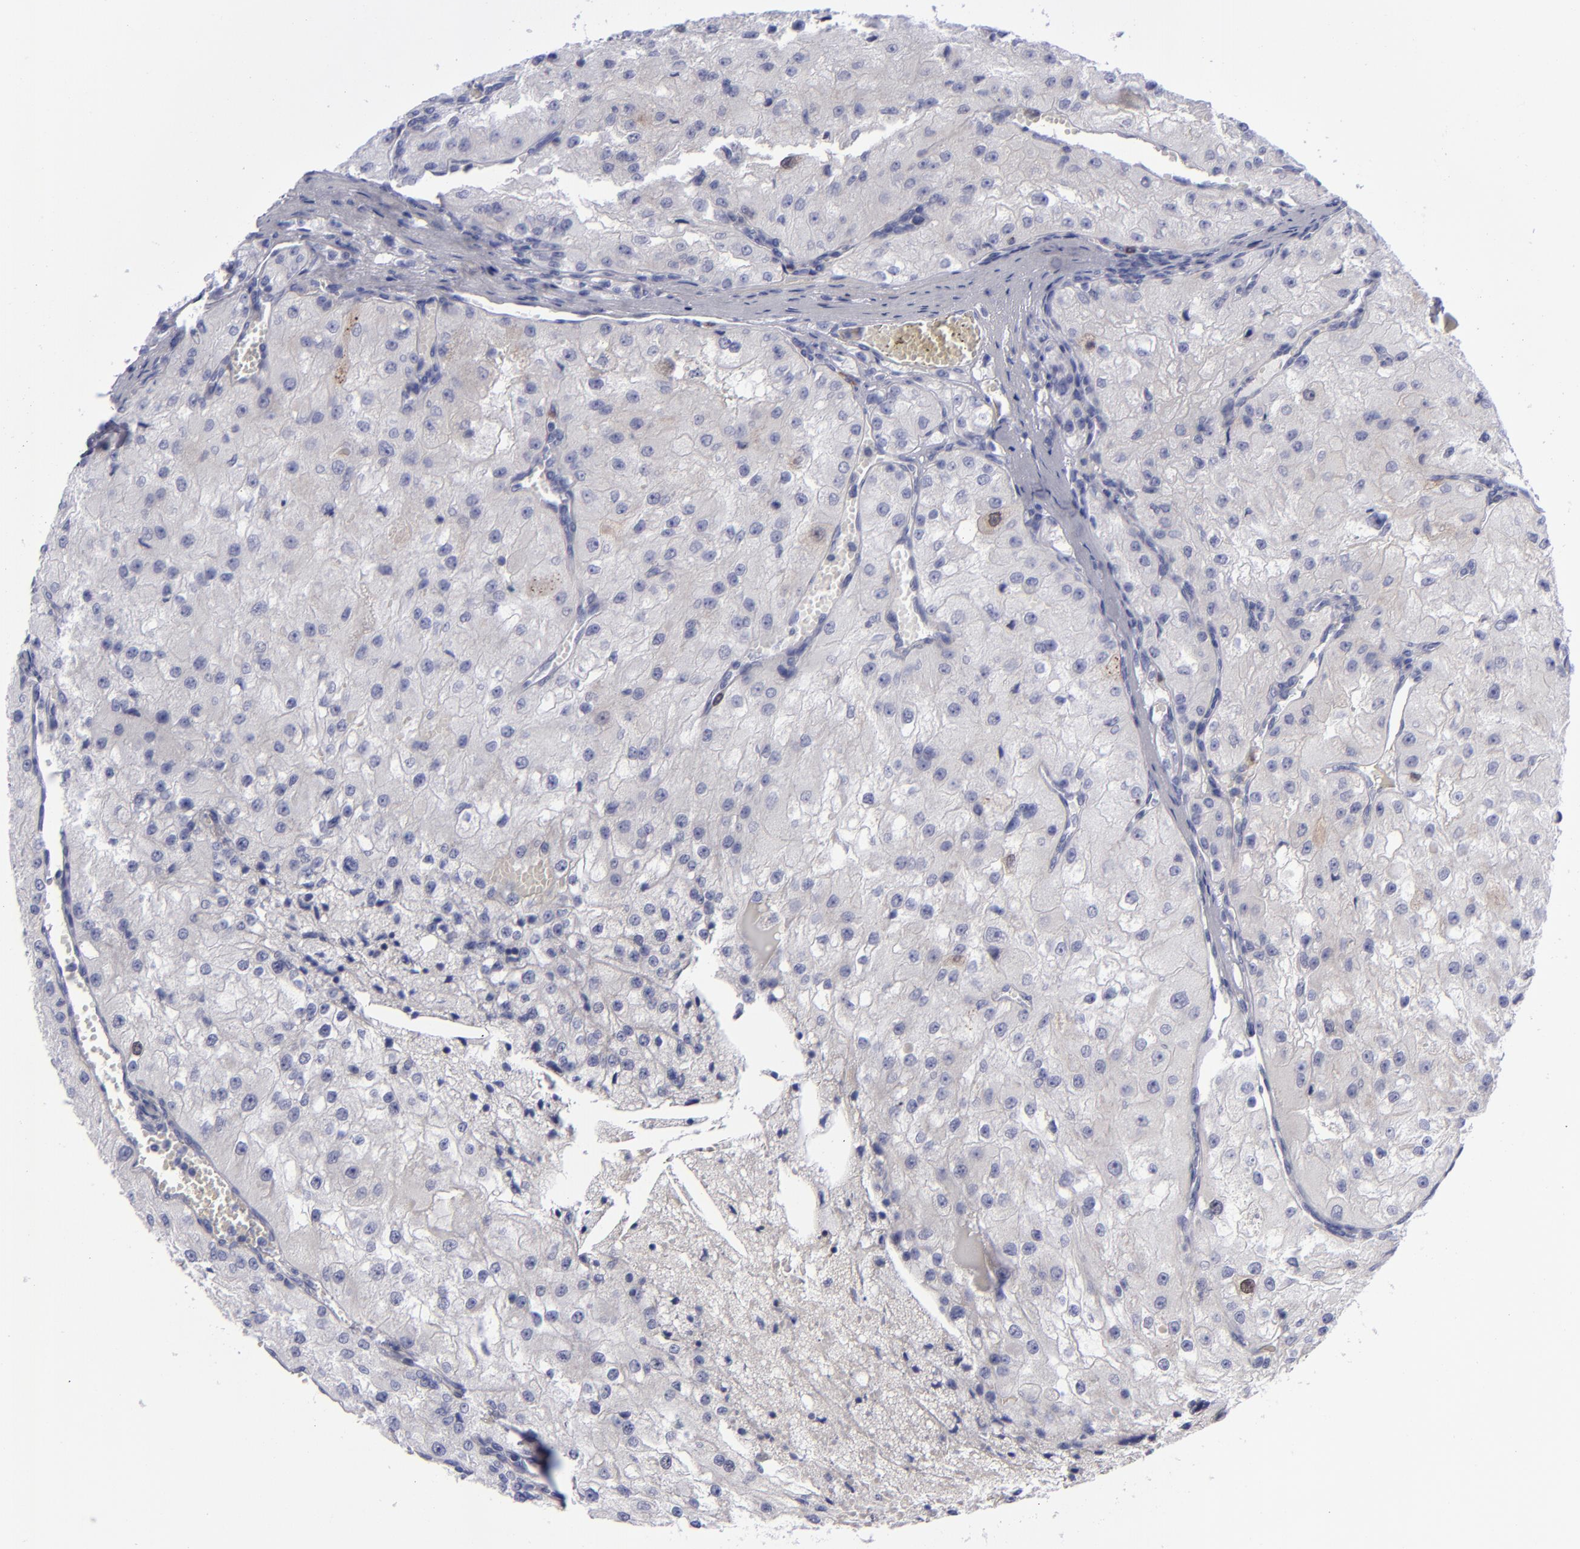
{"staining": {"intensity": "weak", "quantity": "<25%", "location": "nuclear"}, "tissue": "renal cancer", "cell_type": "Tumor cells", "image_type": "cancer", "snomed": [{"axis": "morphology", "description": "Adenocarcinoma, NOS"}, {"axis": "topography", "description": "Kidney"}], "caption": "Tumor cells are negative for brown protein staining in adenocarcinoma (renal).", "gene": "AURKA", "patient": {"sex": "female", "age": 74}}